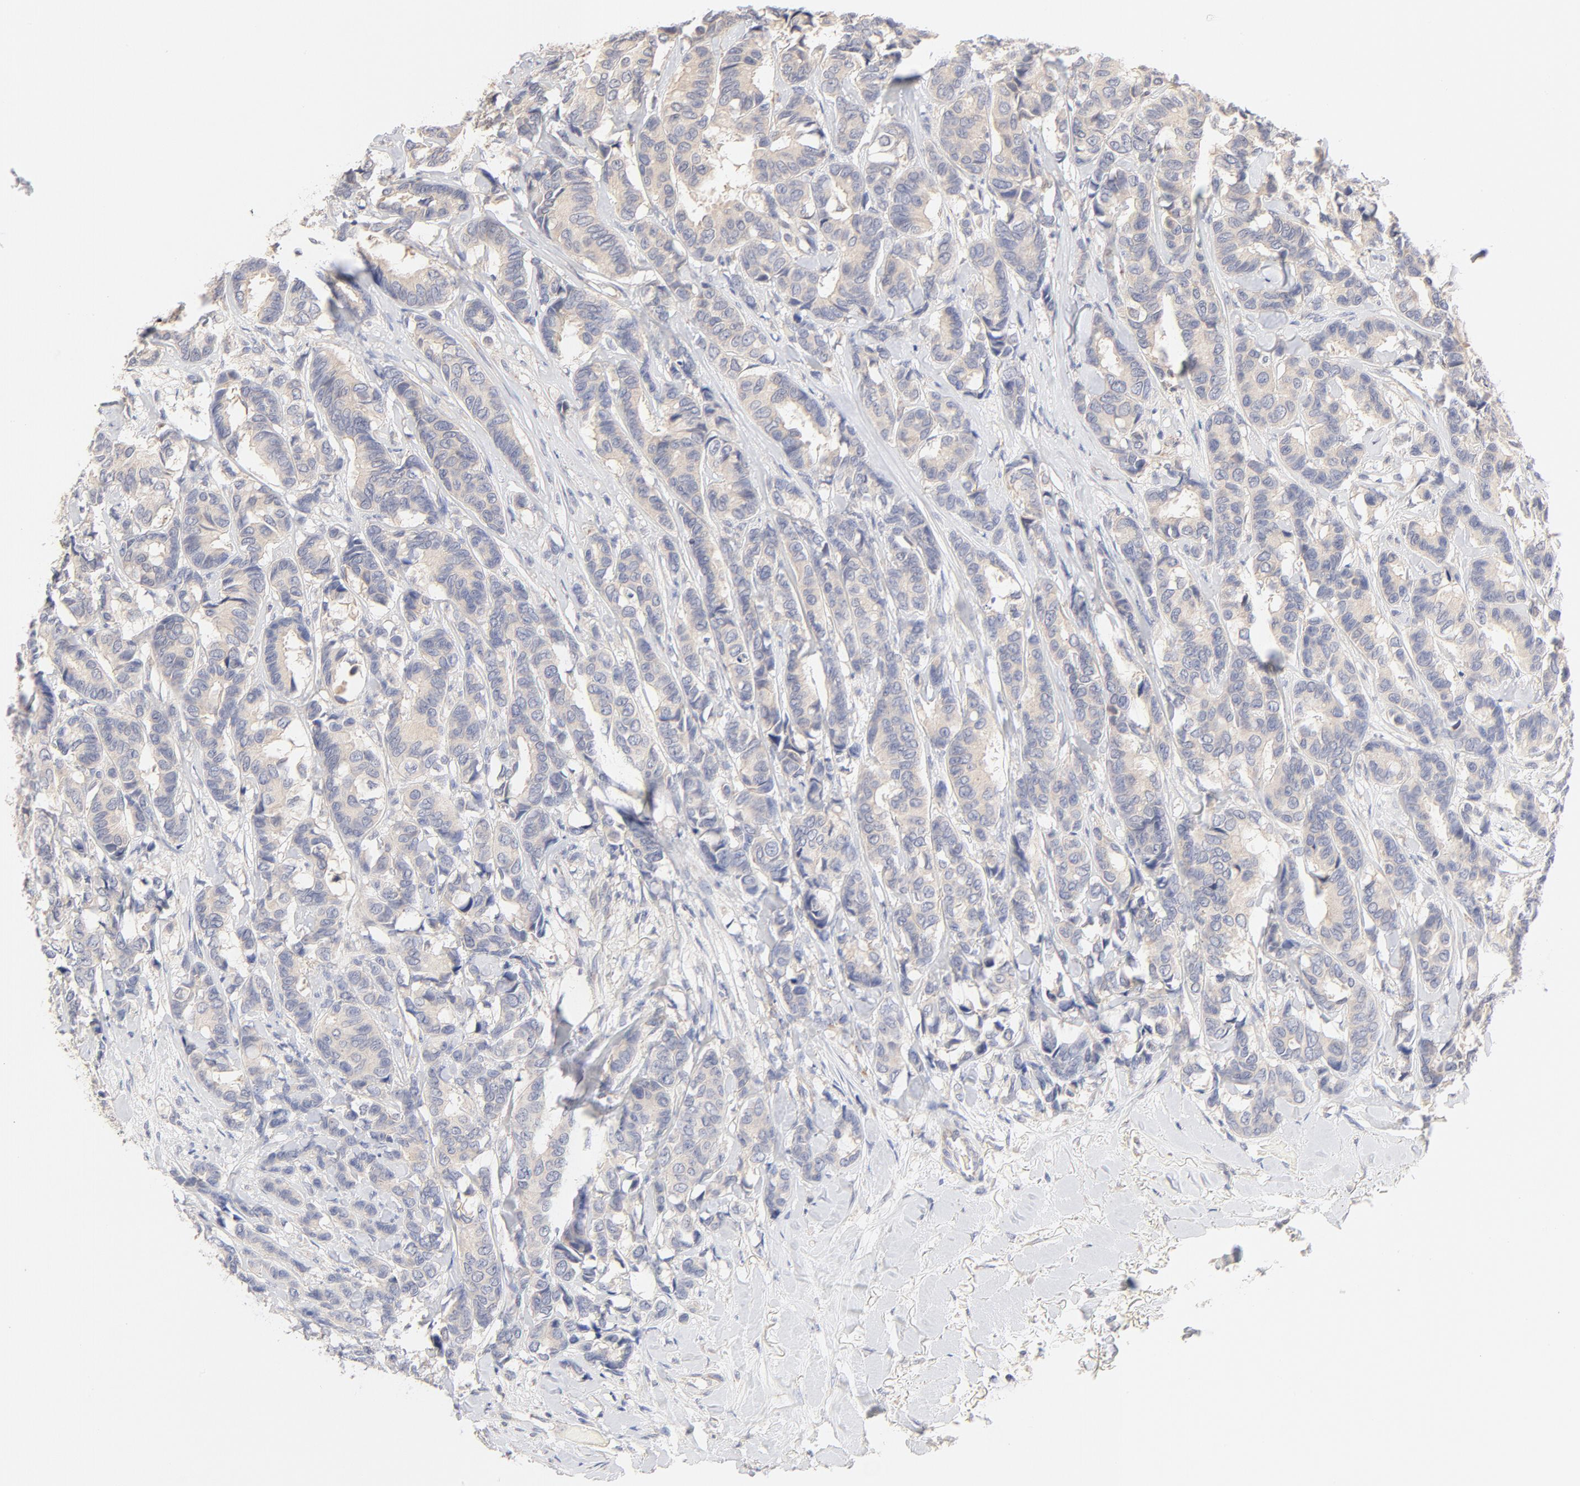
{"staining": {"intensity": "weak", "quantity": "25%-75%", "location": "cytoplasmic/membranous"}, "tissue": "breast cancer", "cell_type": "Tumor cells", "image_type": "cancer", "snomed": [{"axis": "morphology", "description": "Duct carcinoma"}, {"axis": "topography", "description": "Breast"}], "caption": "Immunohistochemical staining of breast infiltrating ductal carcinoma reveals weak cytoplasmic/membranous protein positivity in approximately 25%-75% of tumor cells. (DAB (3,3'-diaminobenzidine) IHC, brown staining for protein, blue staining for nuclei).", "gene": "MTERF2", "patient": {"sex": "female", "age": 87}}